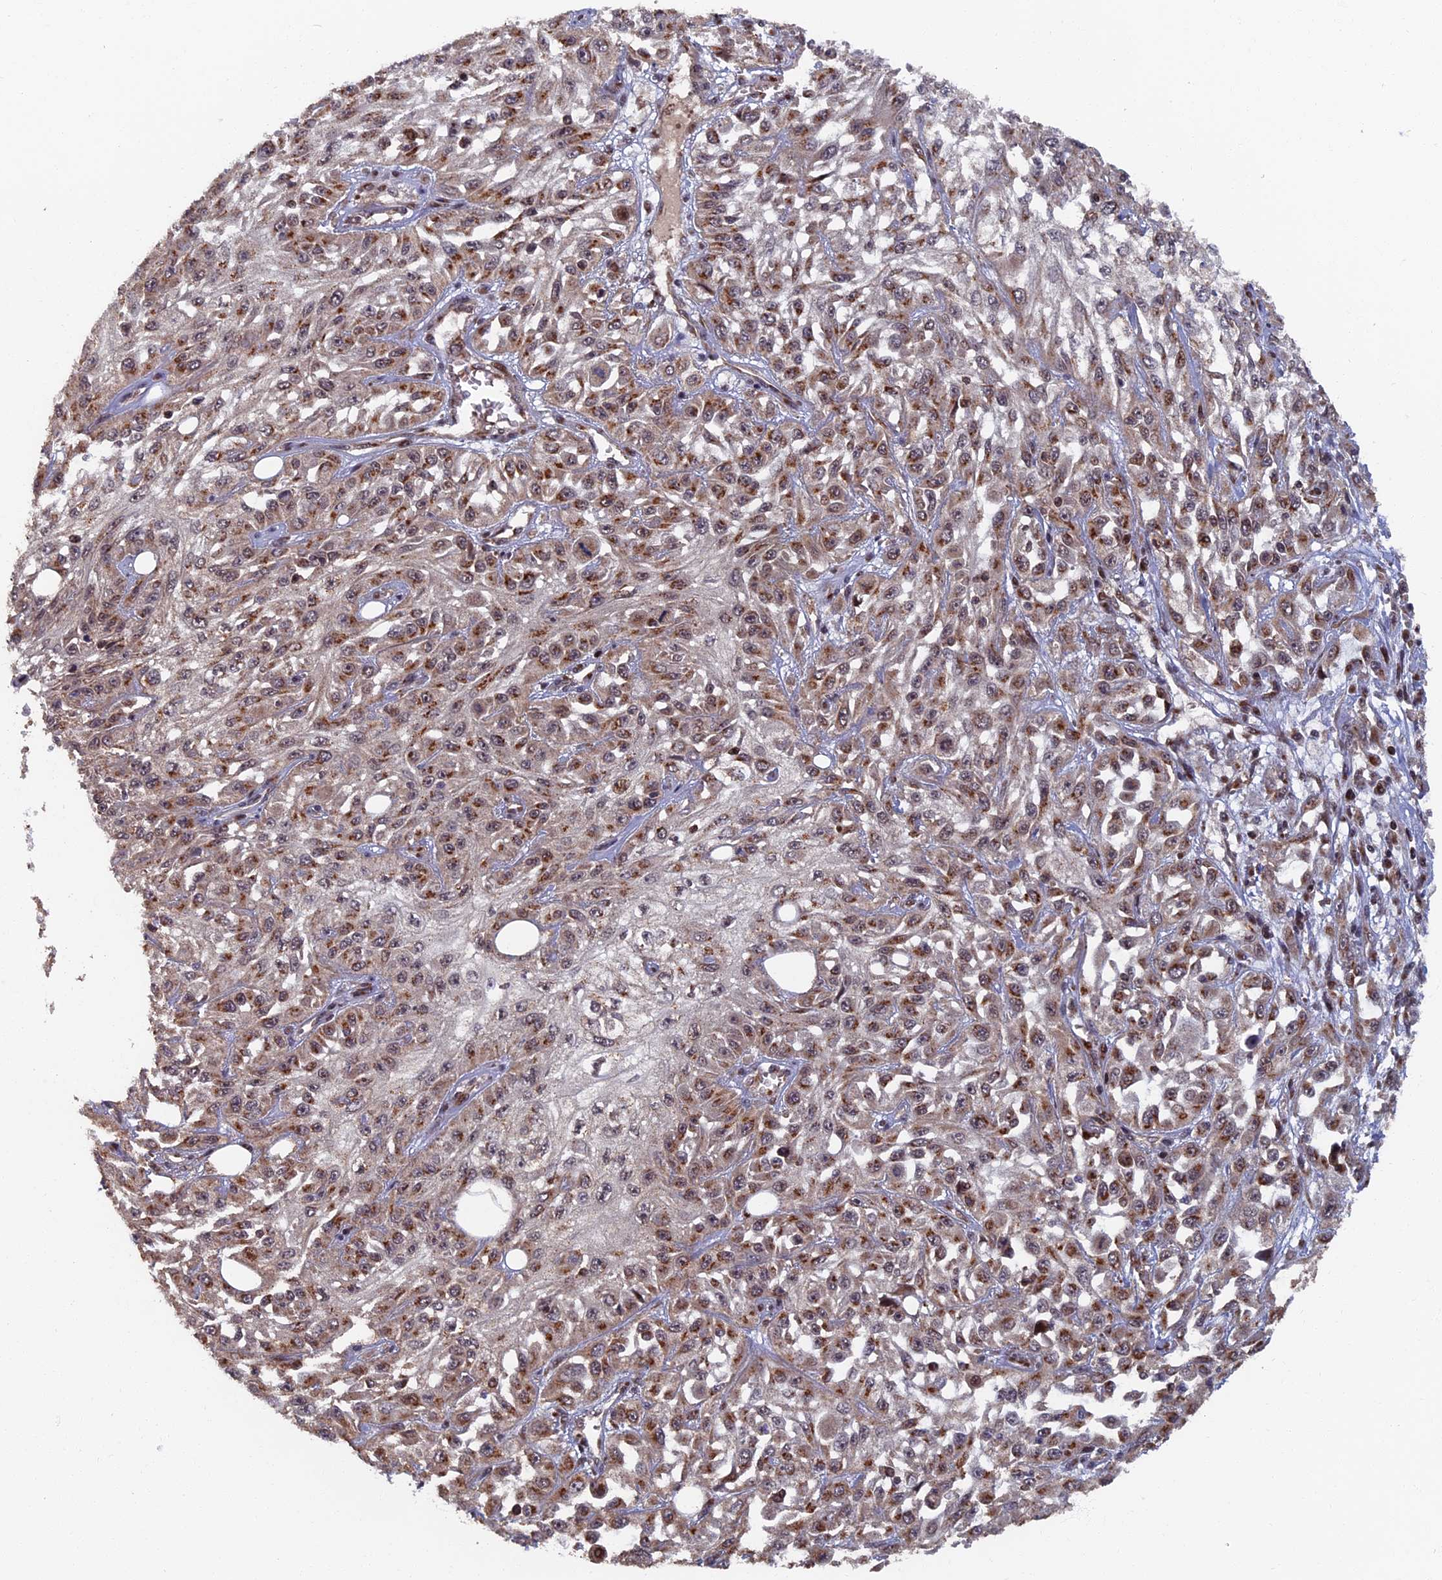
{"staining": {"intensity": "moderate", "quantity": "25%-75%", "location": "cytoplasmic/membranous"}, "tissue": "skin cancer", "cell_type": "Tumor cells", "image_type": "cancer", "snomed": [{"axis": "morphology", "description": "Squamous cell carcinoma, NOS"}, {"axis": "morphology", "description": "Squamous cell carcinoma, metastatic, NOS"}, {"axis": "topography", "description": "Skin"}, {"axis": "topography", "description": "Lymph node"}], "caption": "Skin squamous cell carcinoma stained with DAB (3,3'-diaminobenzidine) immunohistochemistry (IHC) exhibits medium levels of moderate cytoplasmic/membranous staining in approximately 25%-75% of tumor cells.", "gene": "RASGRF1", "patient": {"sex": "male", "age": 75}}